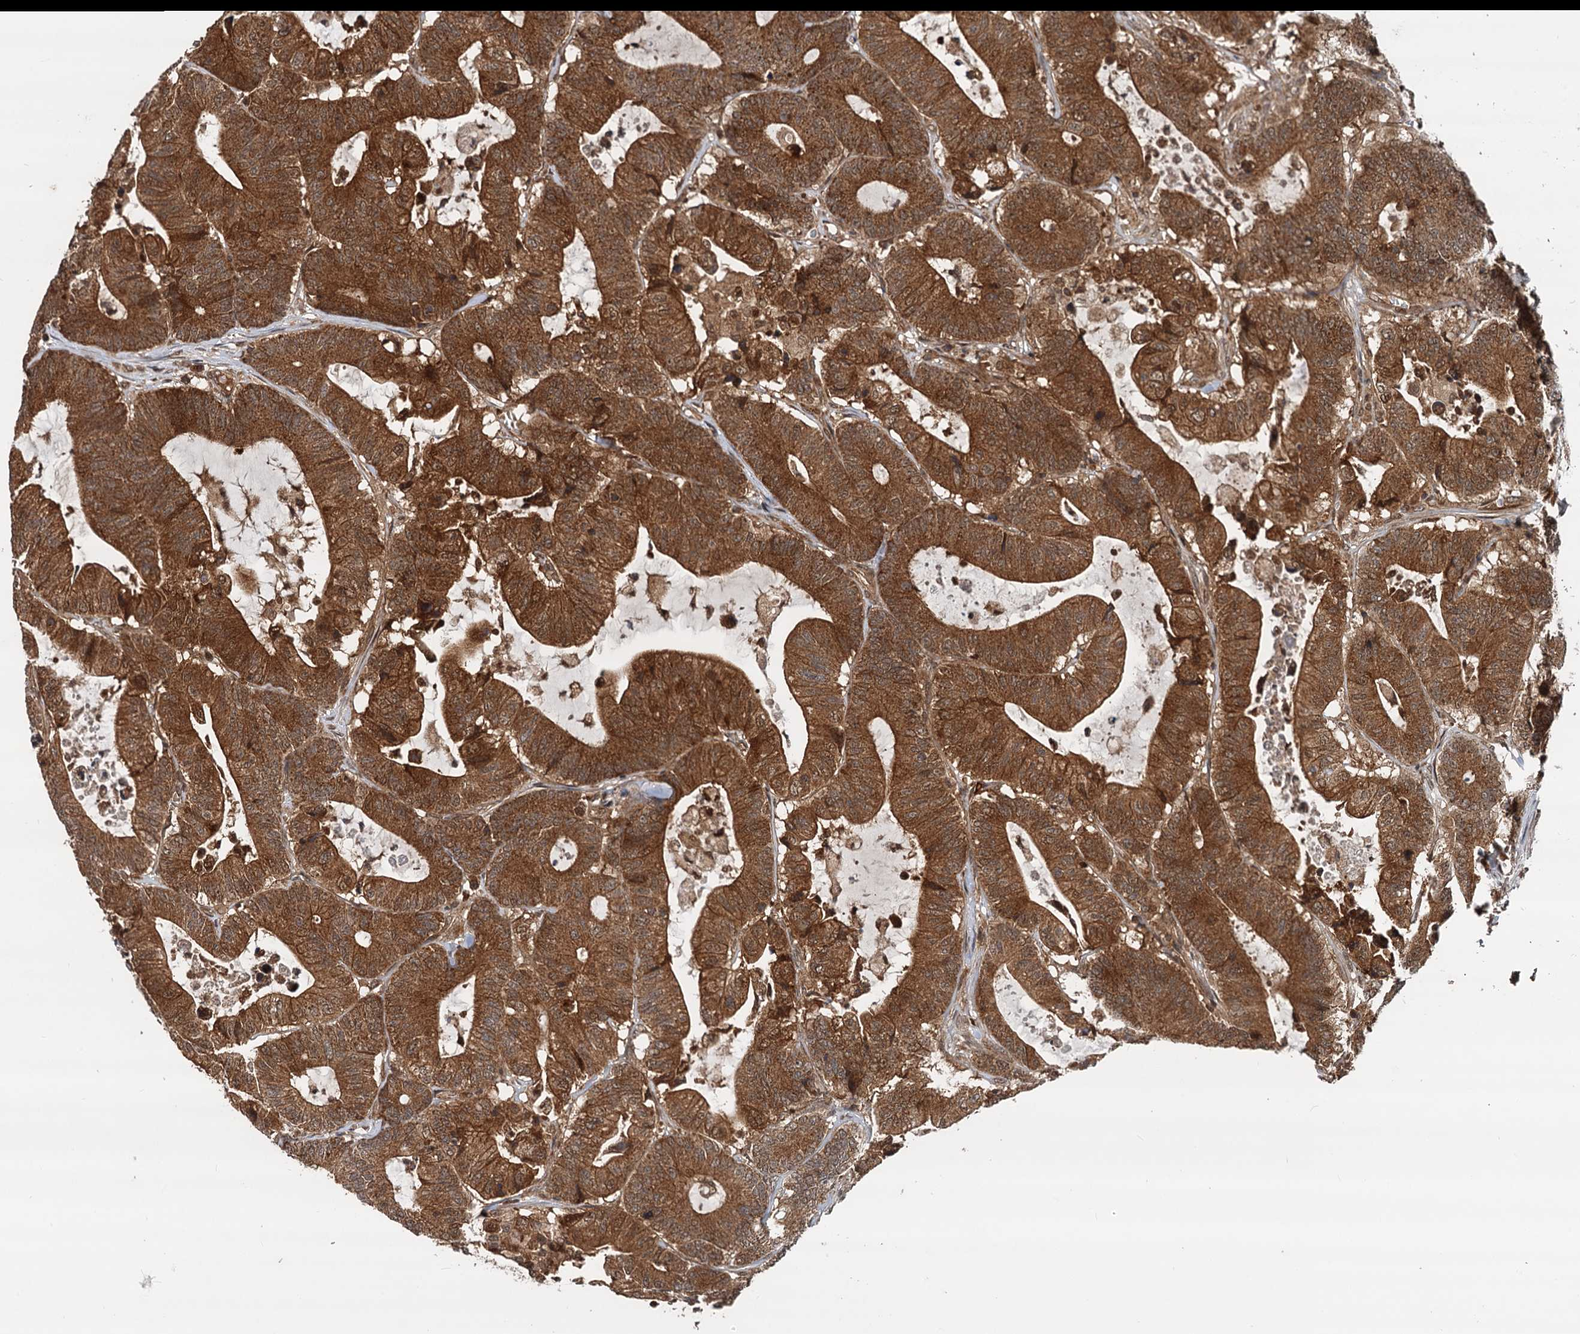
{"staining": {"intensity": "strong", "quantity": ">75%", "location": "cytoplasmic/membranous"}, "tissue": "colorectal cancer", "cell_type": "Tumor cells", "image_type": "cancer", "snomed": [{"axis": "morphology", "description": "Adenocarcinoma, NOS"}, {"axis": "topography", "description": "Colon"}], "caption": "Protein staining of adenocarcinoma (colorectal) tissue demonstrates strong cytoplasmic/membranous staining in approximately >75% of tumor cells.", "gene": "STUB1", "patient": {"sex": "female", "age": 84}}